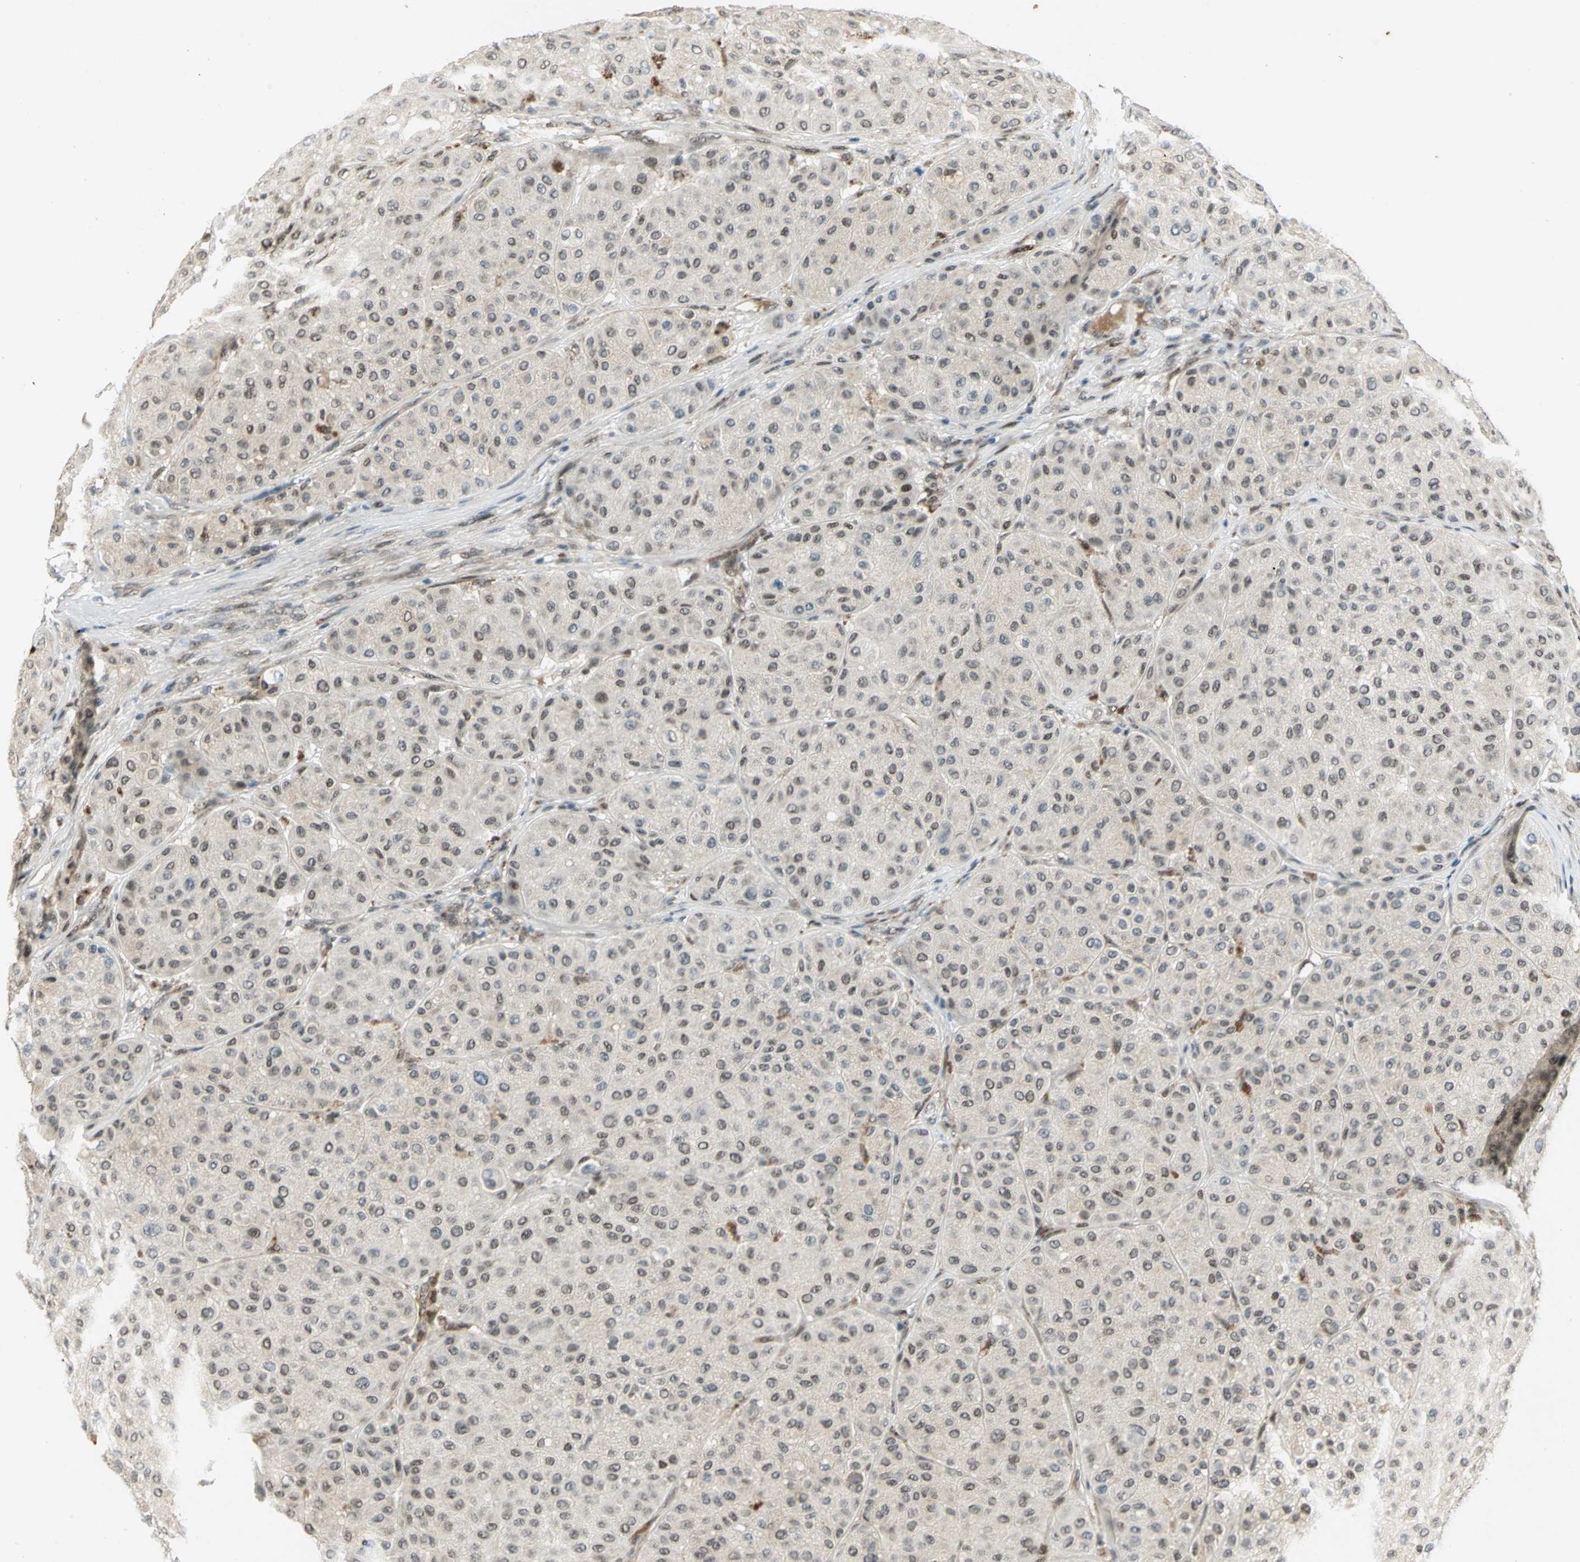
{"staining": {"intensity": "weak", "quantity": "<25%", "location": "nuclear"}, "tissue": "melanoma", "cell_type": "Tumor cells", "image_type": "cancer", "snomed": [{"axis": "morphology", "description": "Normal tissue, NOS"}, {"axis": "morphology", "description": "Malignant melanoma, Metastatic site"}, {"axis": "topography", "description": "Skin"}], "caption": "Malignant melanoma (metastatic site) was stained to show a protein in brown. There is no significant positivity in tumor cells. (DAB (3,3'-diaminobenzidine) IHC visualized using brightfield microscopy, high magnification).", "gene": "RAD17", "patient": {"sex": "male", "age": 41}}